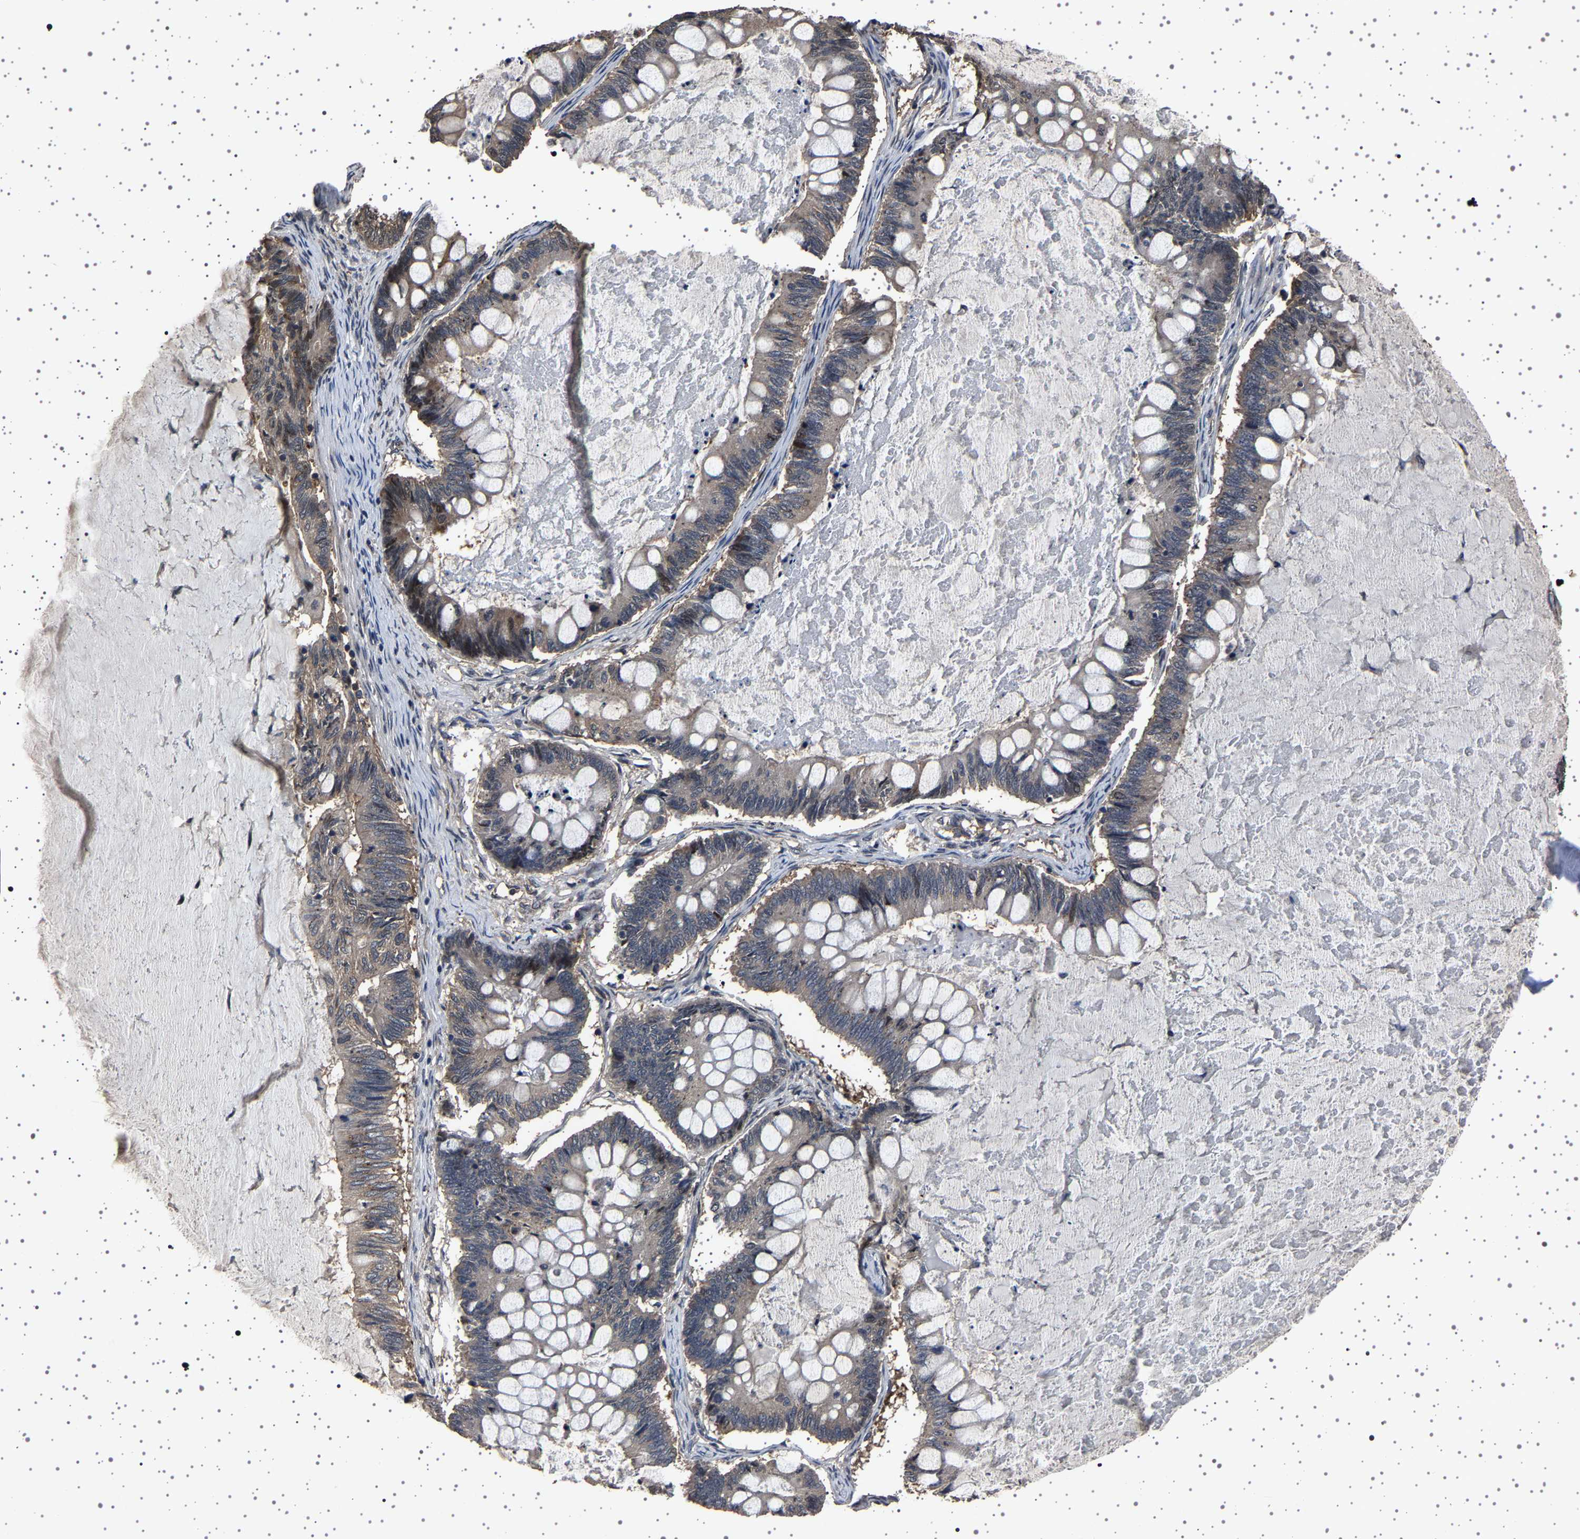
{"staining": {"intensity": "weak", "quantity": "<25%", "location": "cytoplasmic/membranous"}, "tissue": "ovarian cancer", "cell_type": "Tumor cells", "image_type": "cancer", "snomed": [{"axis": "morphology", "description": "Cystadenocarcinoma, mucinous, NOS"}, {"axis": "topography", "description": "Ovary"}], "caption": "Tumor cells are negative for protein expression in human ovarian mucinous cystadenocarcinoma.", "gene": "NCKAP1", "patient": {"sex": "female", "age": 61}}